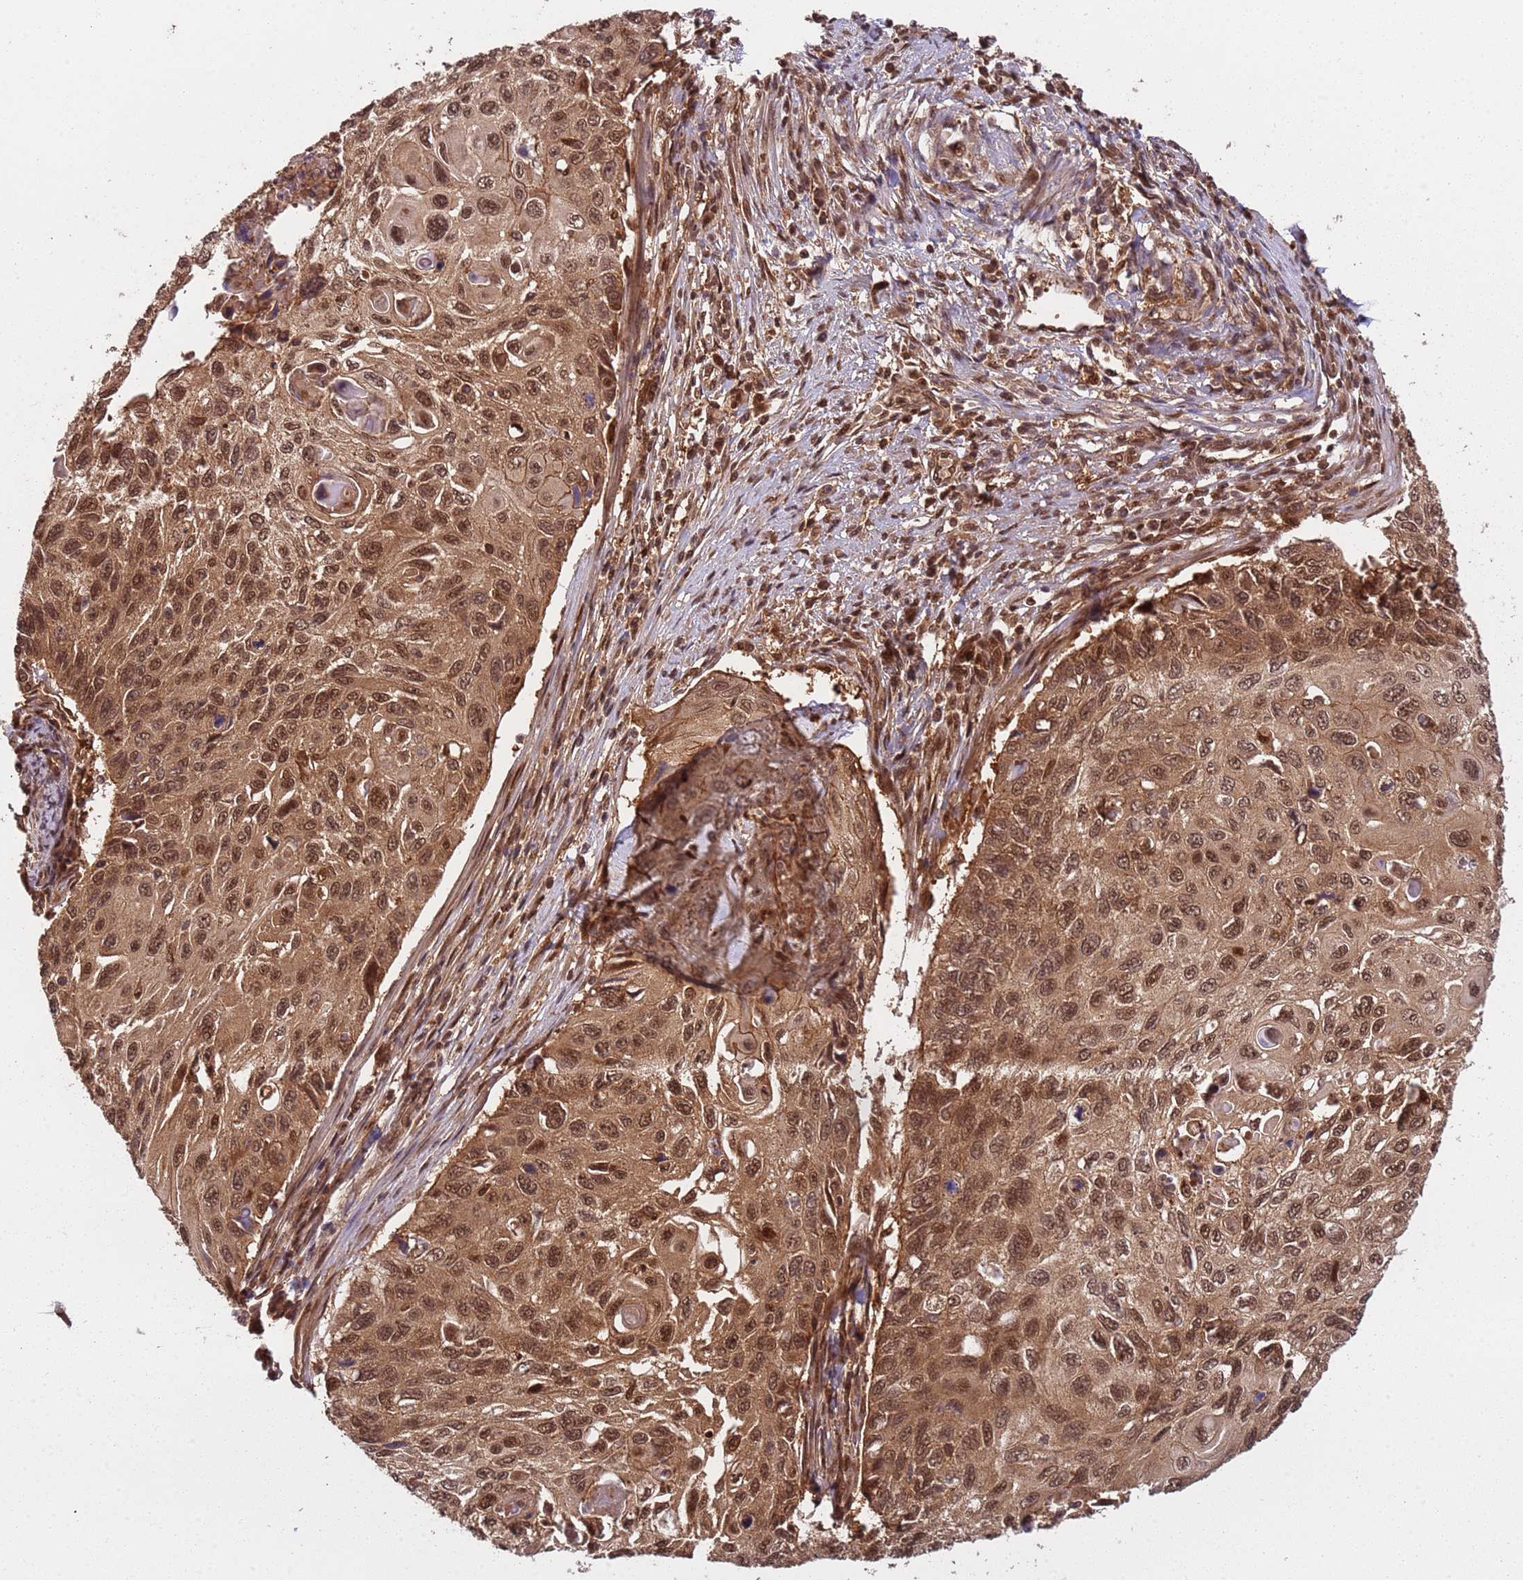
{"staining": {"intensity": "moderate", "quantity": ">75%", "location": "cytoplasmic/membranous,nuclear"}, "tissue": "cervical cancer", "cell_type": "Tumor cells", "image_type": "cancer", "snomed": [{"axis": "morphology", "description": "Squamous cell carcinoma, NOS"}, {"axis": "topography", "description": "Cervix"}], "caption": "Human squamous cell carcinoma (cervical) stained with a brown dye demonstrates moderate cytoplasmic/membranous and nuclear positive positivity in approximately >75% of tumor cells.", "gene": "PGLS", "patient": {"sex": "female", "age": 70}}